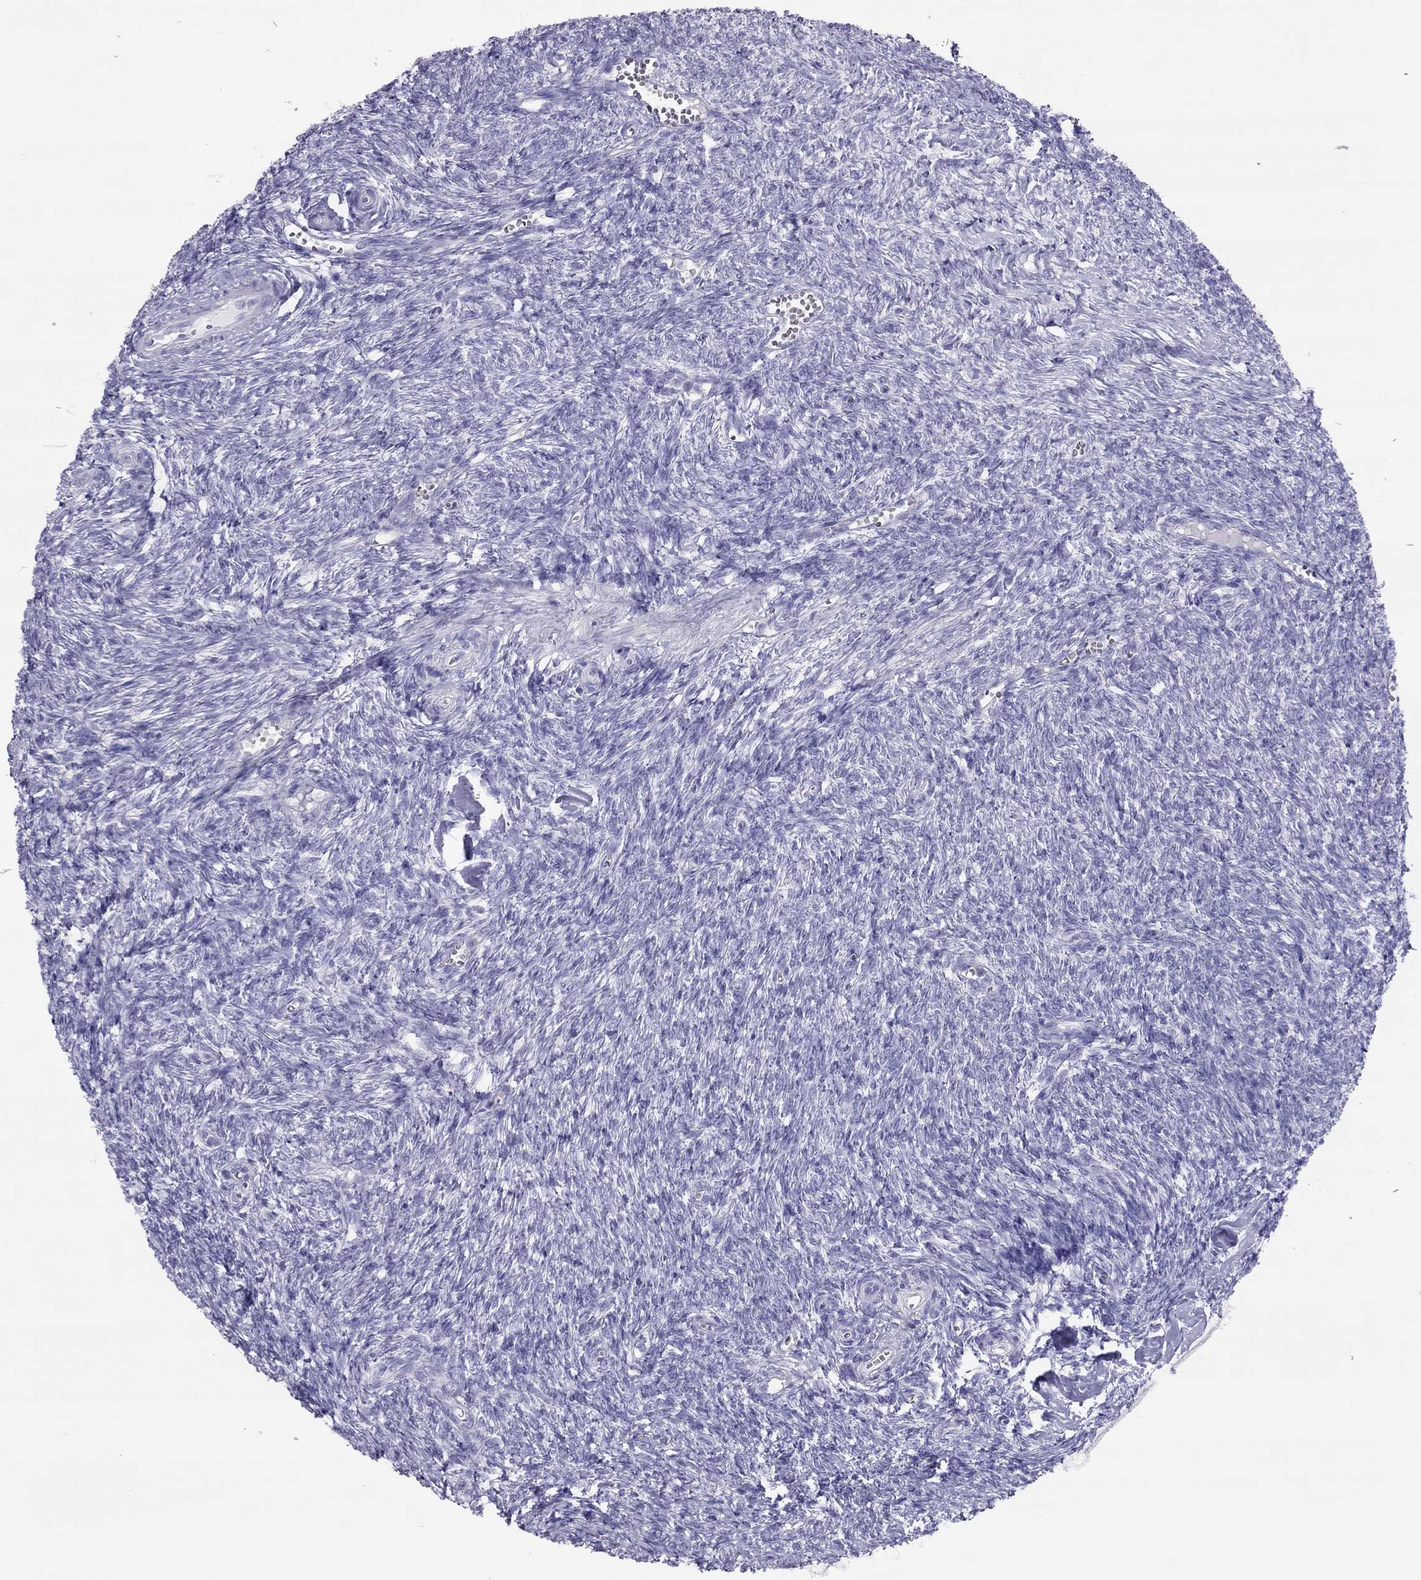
{"staining": {"intensity": "negative", "quantity": "none", "location": "none"}, "tissue": "ovary", "cell_type": "Follicle cells", "image_type": "normal", "snomed": [{"axis": "morphology", "description": "Normal tissue, NOS"}, {"axis": "topography", "description": "Ovary"}], "caption": "Immunohistochemistry photomicrograph of benign ovary: human ovary stained with DAB shows no significant protein staining in follicle cells.", "gene": "MAEL", "patient": {"sex": "female", "age": 43}}